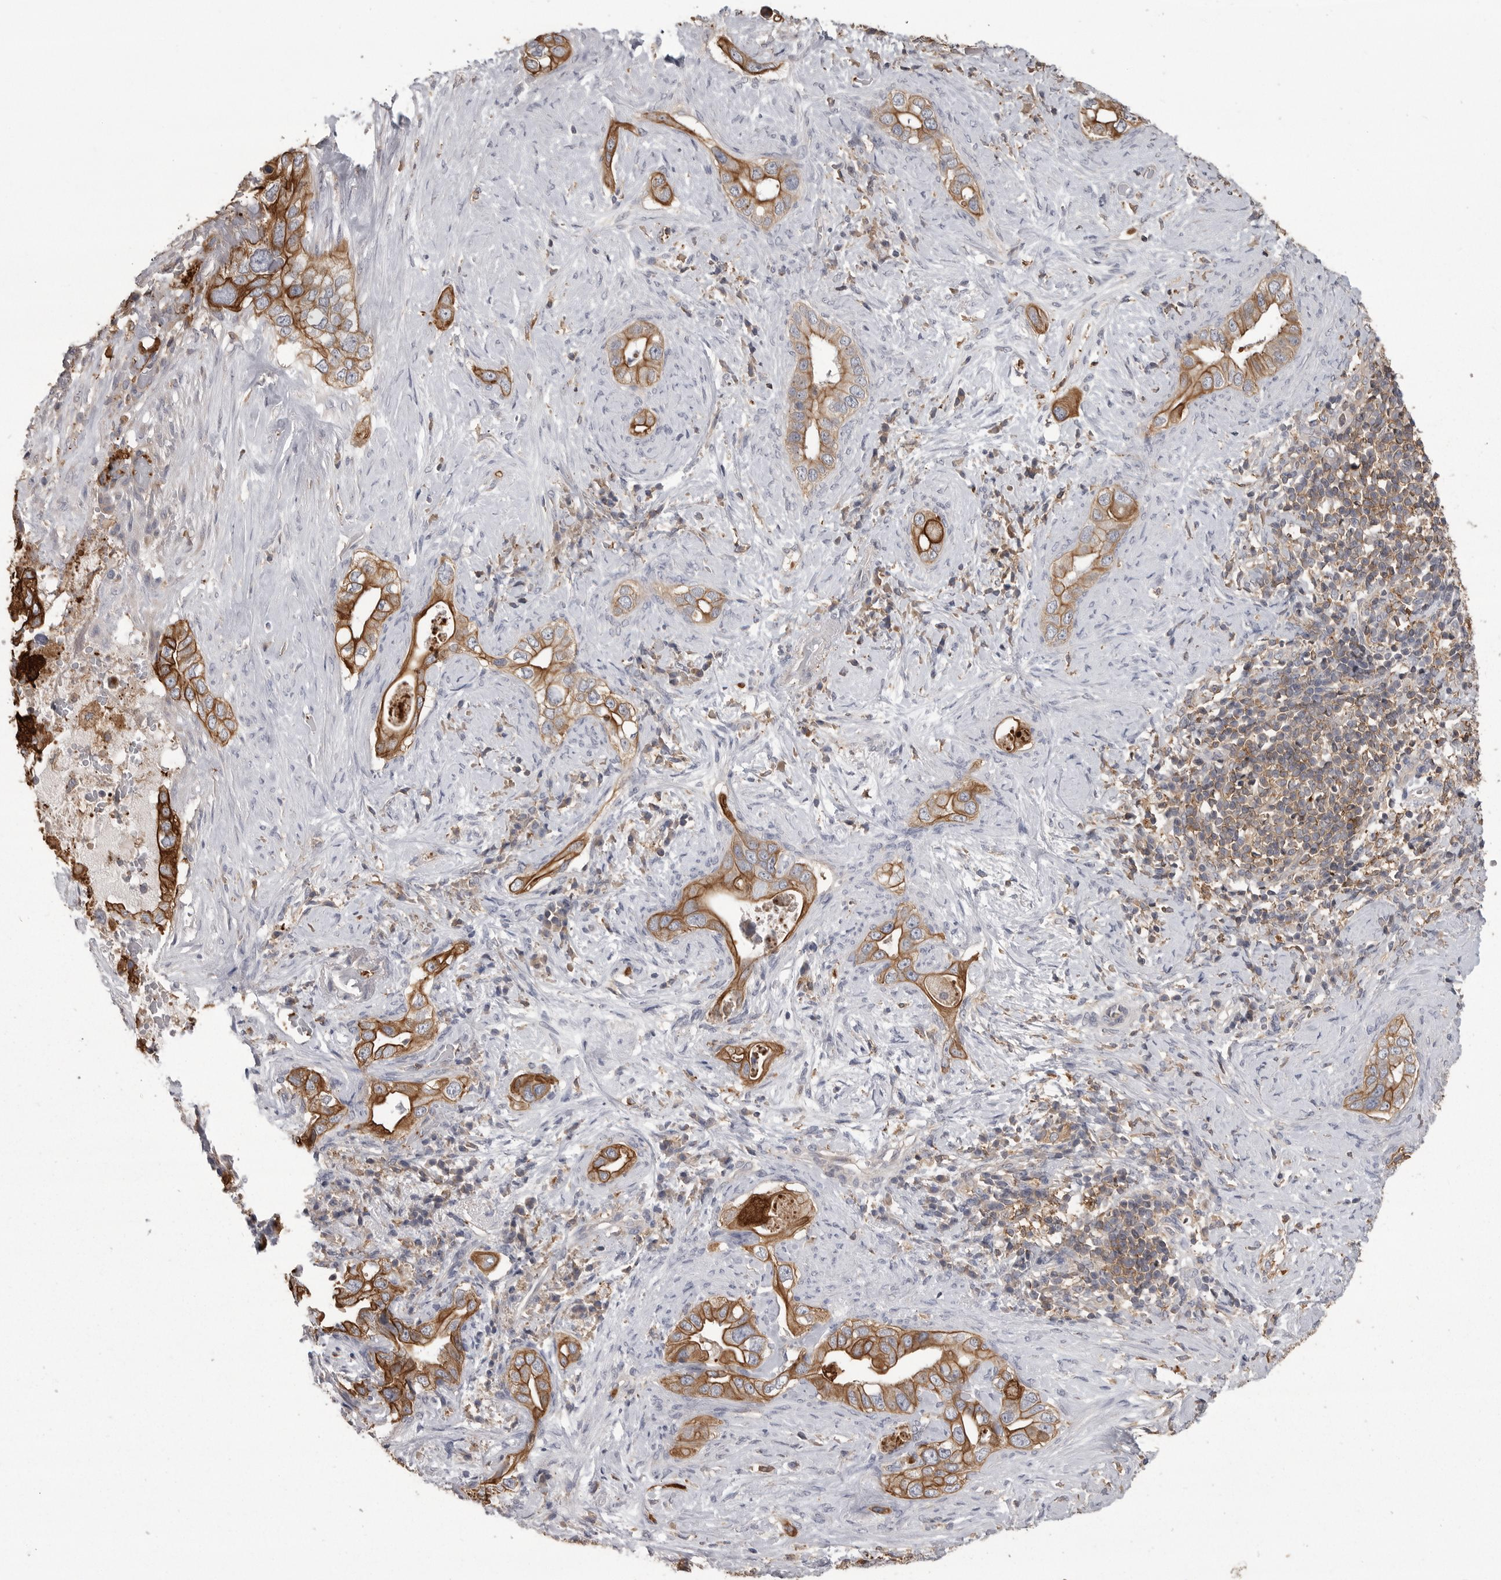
{"staining": {"intensity": "strong", "quantity": ">75%", "location": "cytoplasmic/membranous"}, "tissue": "pancreatic cancer", "cell_type": "Tumor cells", "image_type": "cancer", "snomed": [{"axis": "morphology", "description": "Inflammation, NOS"}, {"axis": "morphology", "description": "Adenocarcinoma, NOS"}, {"axis": "topography", "description": "Pancreas"}], "caption": "Protein staining by IHC demonstrates strong cytoplasmic/membranous positivity in about >75% of tumor cells in pancreatic adenocarcinoma.", "gene": "CMTM6", "patient": {"sex": "female", "age": 56}}